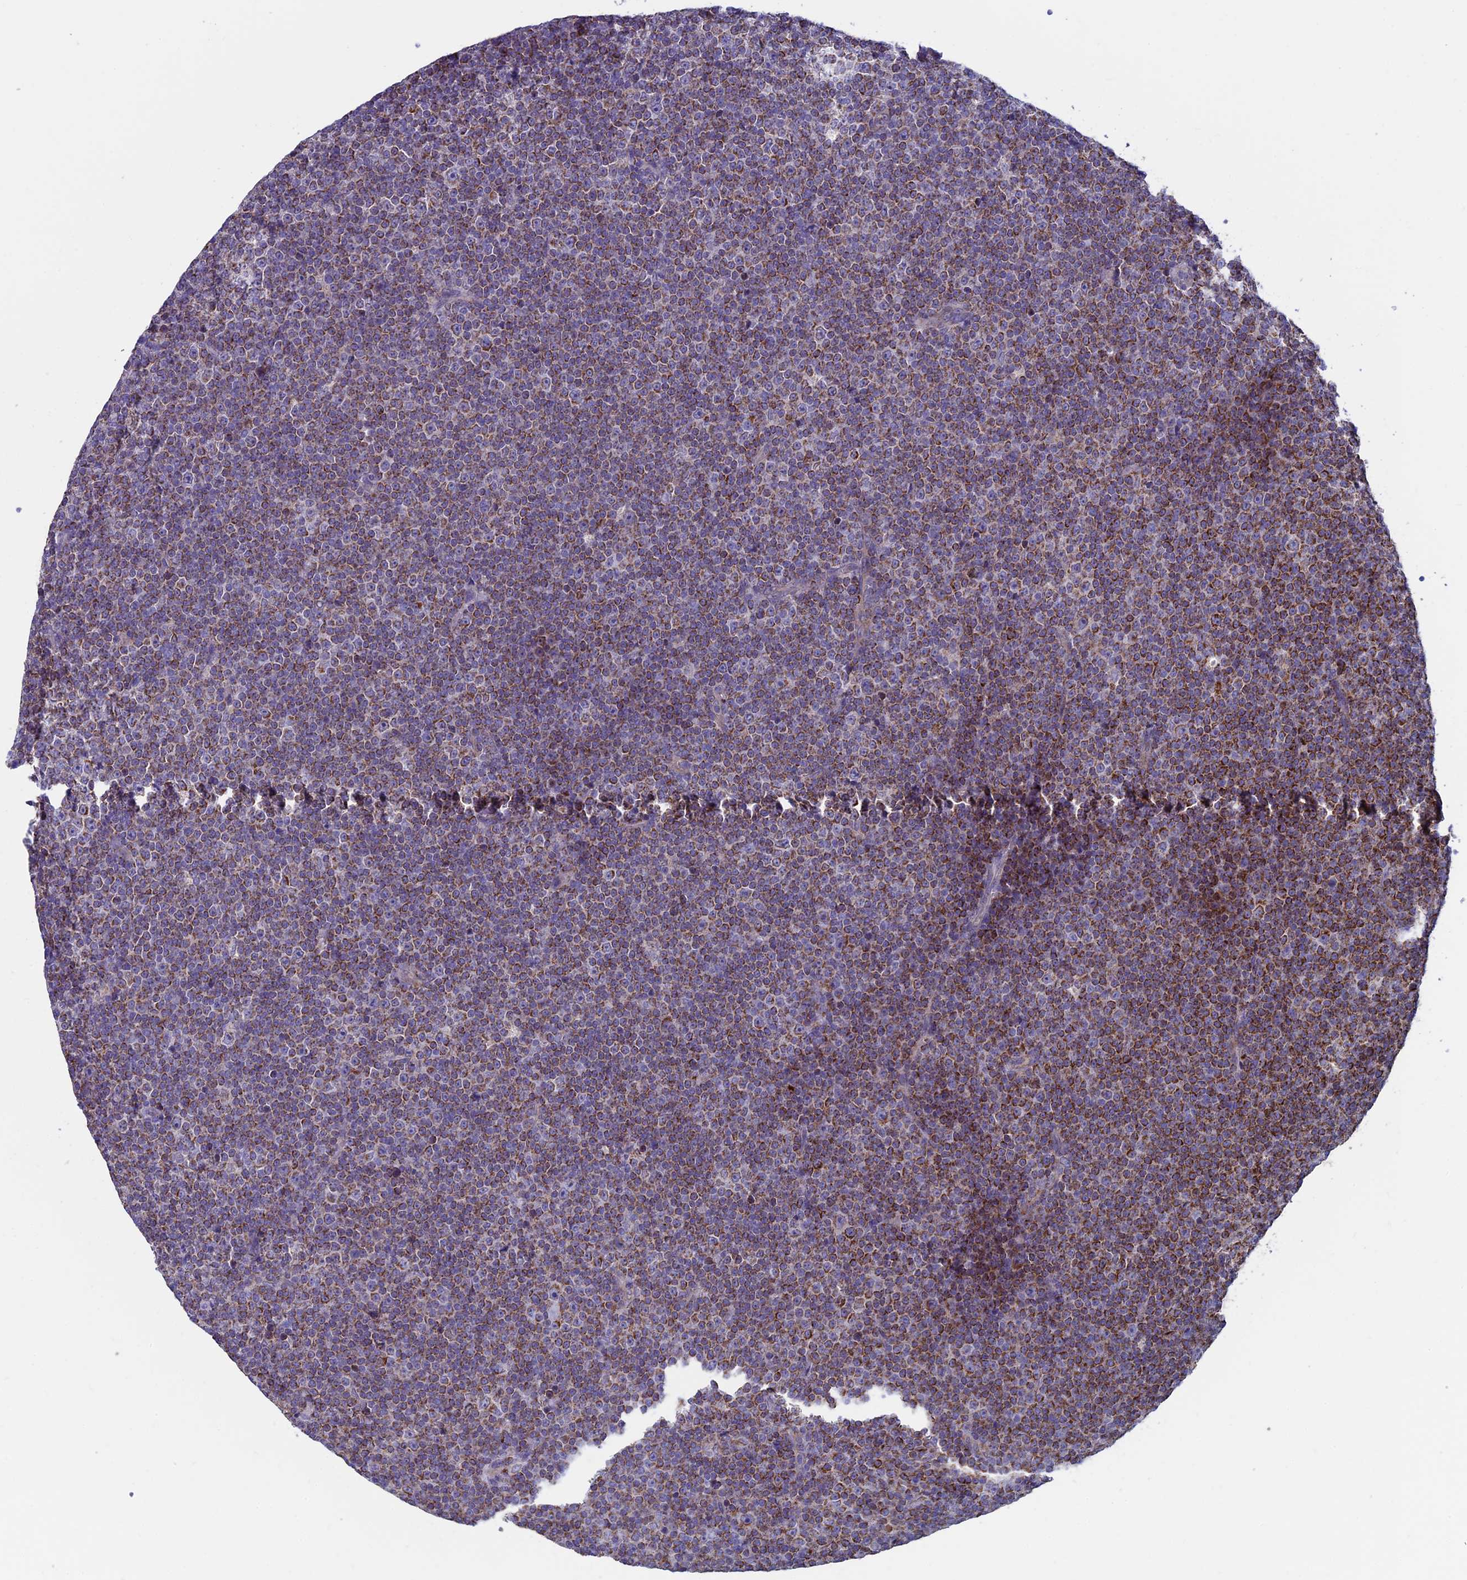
{"staining": {"intensity": "moderate", "quantity": "25%-75%", "location": "cytoplasmic/membranous"}, "tissue": "lymphoma", "cell_type": "Tumor cells", "image_type": "cancer", "snomed": [{"axis": "morphology", "description": "Malignant lymphoma, non-Hodgkin's type, Low grade"}, {"axis": "topography", "description": "Lymph node"}], "caption": "Immunohistochemistry (IHC) micrograph of human lymphoma stained for a protein (brown), which displays medium levels of moderate cytoplasmic/membranous staining in about 25%-75% of tumor cells.", "gene": "MFSD12", "patient": {"sex": "female", "age": 67}}